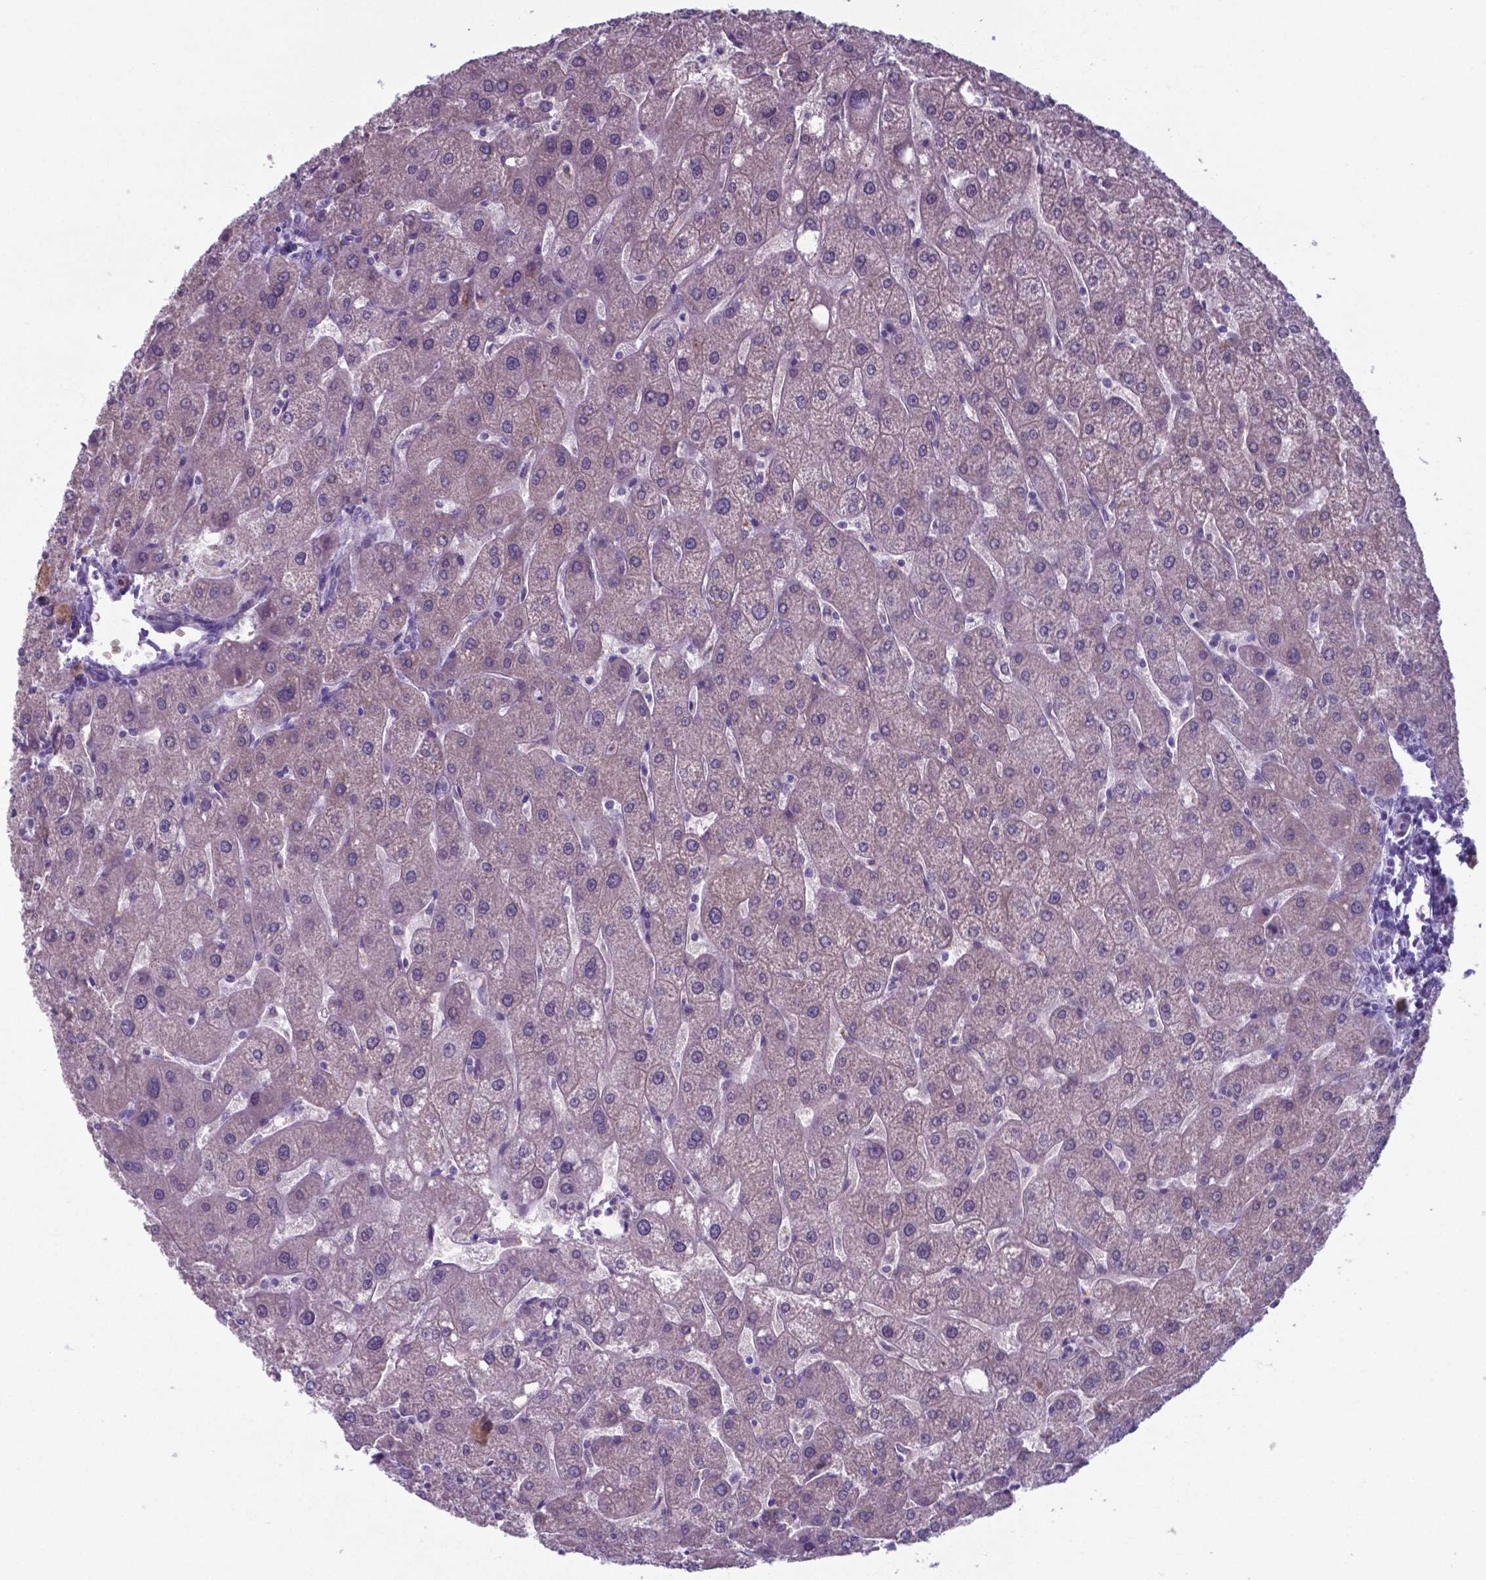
{"staining": {"intensity": "negative", "quantity": "none", "location": "none"}, "tissue": "liver", "cell_type": "Cholangiocytes", "image_type": "normal", "snomed": [{"axis": "morphology", "description": "Normal tissue, NOS"}, {"axis": "topography", "description": "Liver"}], "caption": "Protein analysis of normal liver displays no significant expression in cholangiocytes.", "gene": "AP5B1", "patient": {"sex": "male", "age": 67}}